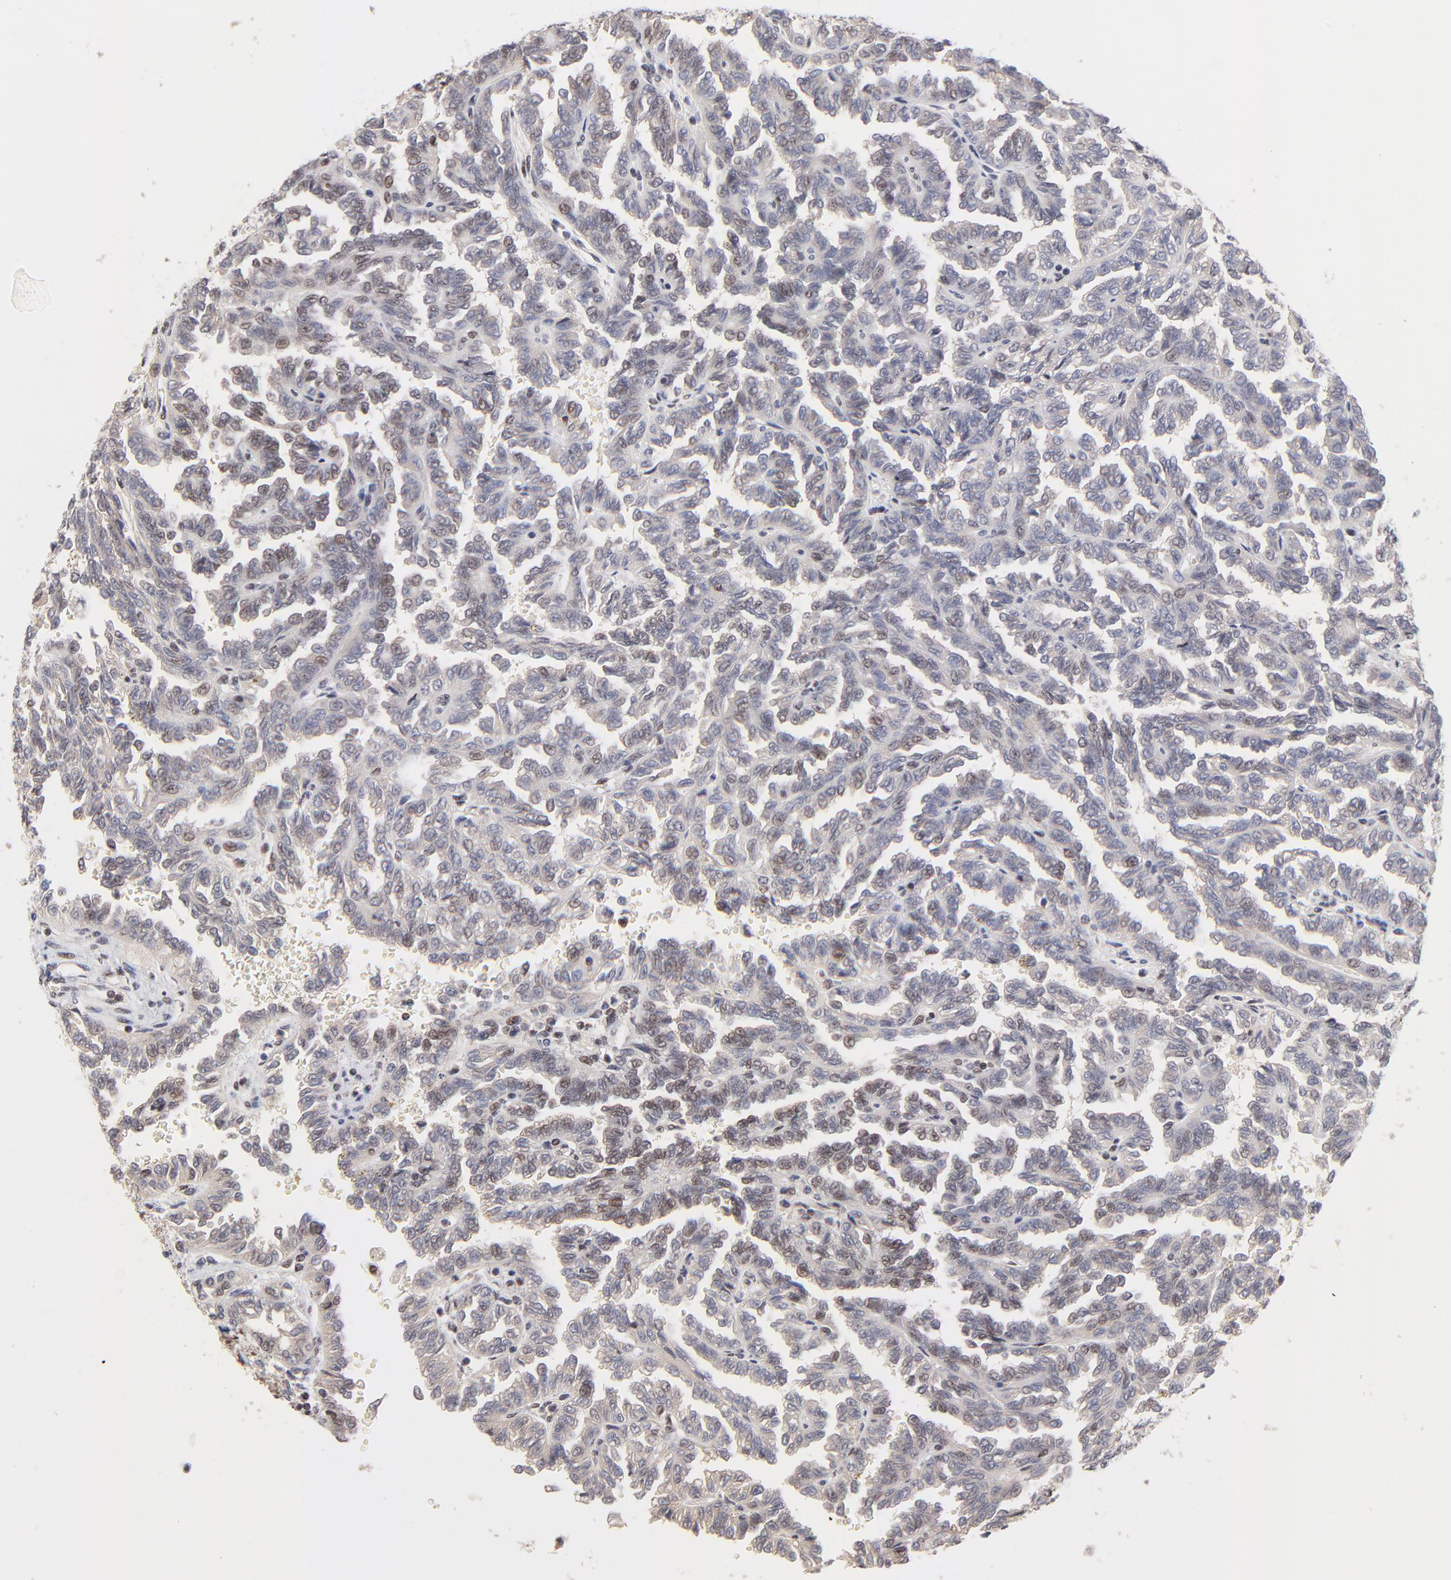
{"staining": {"intensity": "weak", "quantity": ">75%", "location": "nuclear"}, "tissue": "renal cancer", "cell_type": "Tumor cells", "image_type": "cancer", "snomed": [{"axis": "morphology", "description": "Inflammation, NOS"}, {"axis": "morphology", "description": "Adenocarcinoma, NOS"}, {"axis": "topography", "description": "Kidney"}], "caption": "Immunohistochemistry (DAB (3,3'-diaminobenzidine)) staining of human renal cancer shows weak nuclear protein positivity in approximately >75% of tumor cells. The staining was performed using DAB (3,3'-diaminobenzidine) to visualize the protein expression in brown, while the nuclei were stained in blue with hematoxylin (Magnification: 20x).", "gene": "DSN1", "patient": {"sex": "male", "age": 68}}